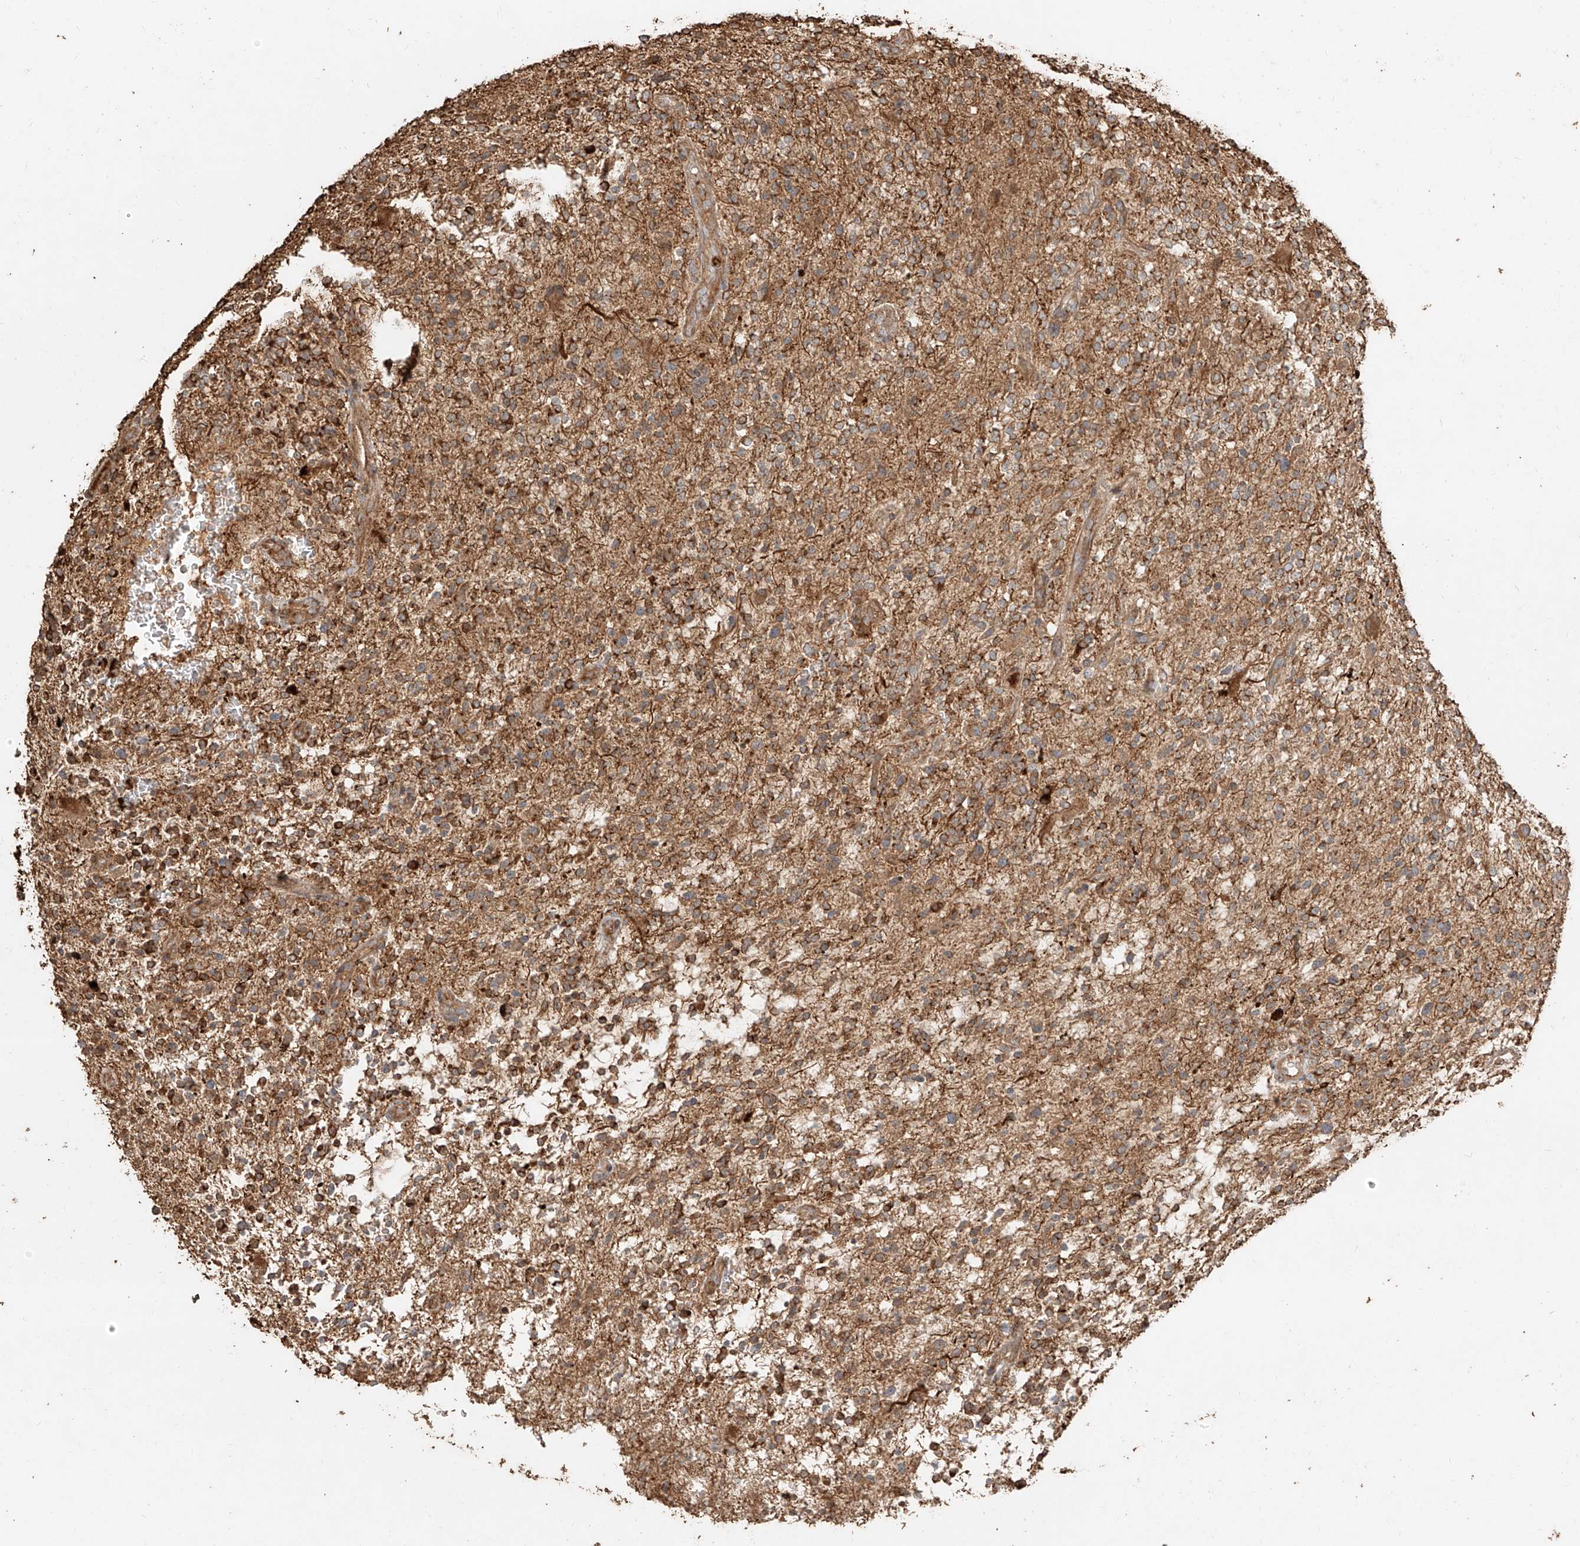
{"staining": {"intensity": "moderate", "quantity": ">75%", "location": "cytoplasmic/membranous"}, "tissue": "glioma", "cell_type": "Tumor cells", "image_type": "cancer", "snomed": [{"axis": "morphology", "description": "Glioma, malignant, High grade"}, {"axis": "topography", "description": "Brain"}], "caption": "Immunohistochemistry of glioma shows medium levels of moderate cytoplasmic/membranous expression in approximately >75% of tumor cells.", "gene": "EFNB1", "patient": {"sex": "male", "age": 48}}